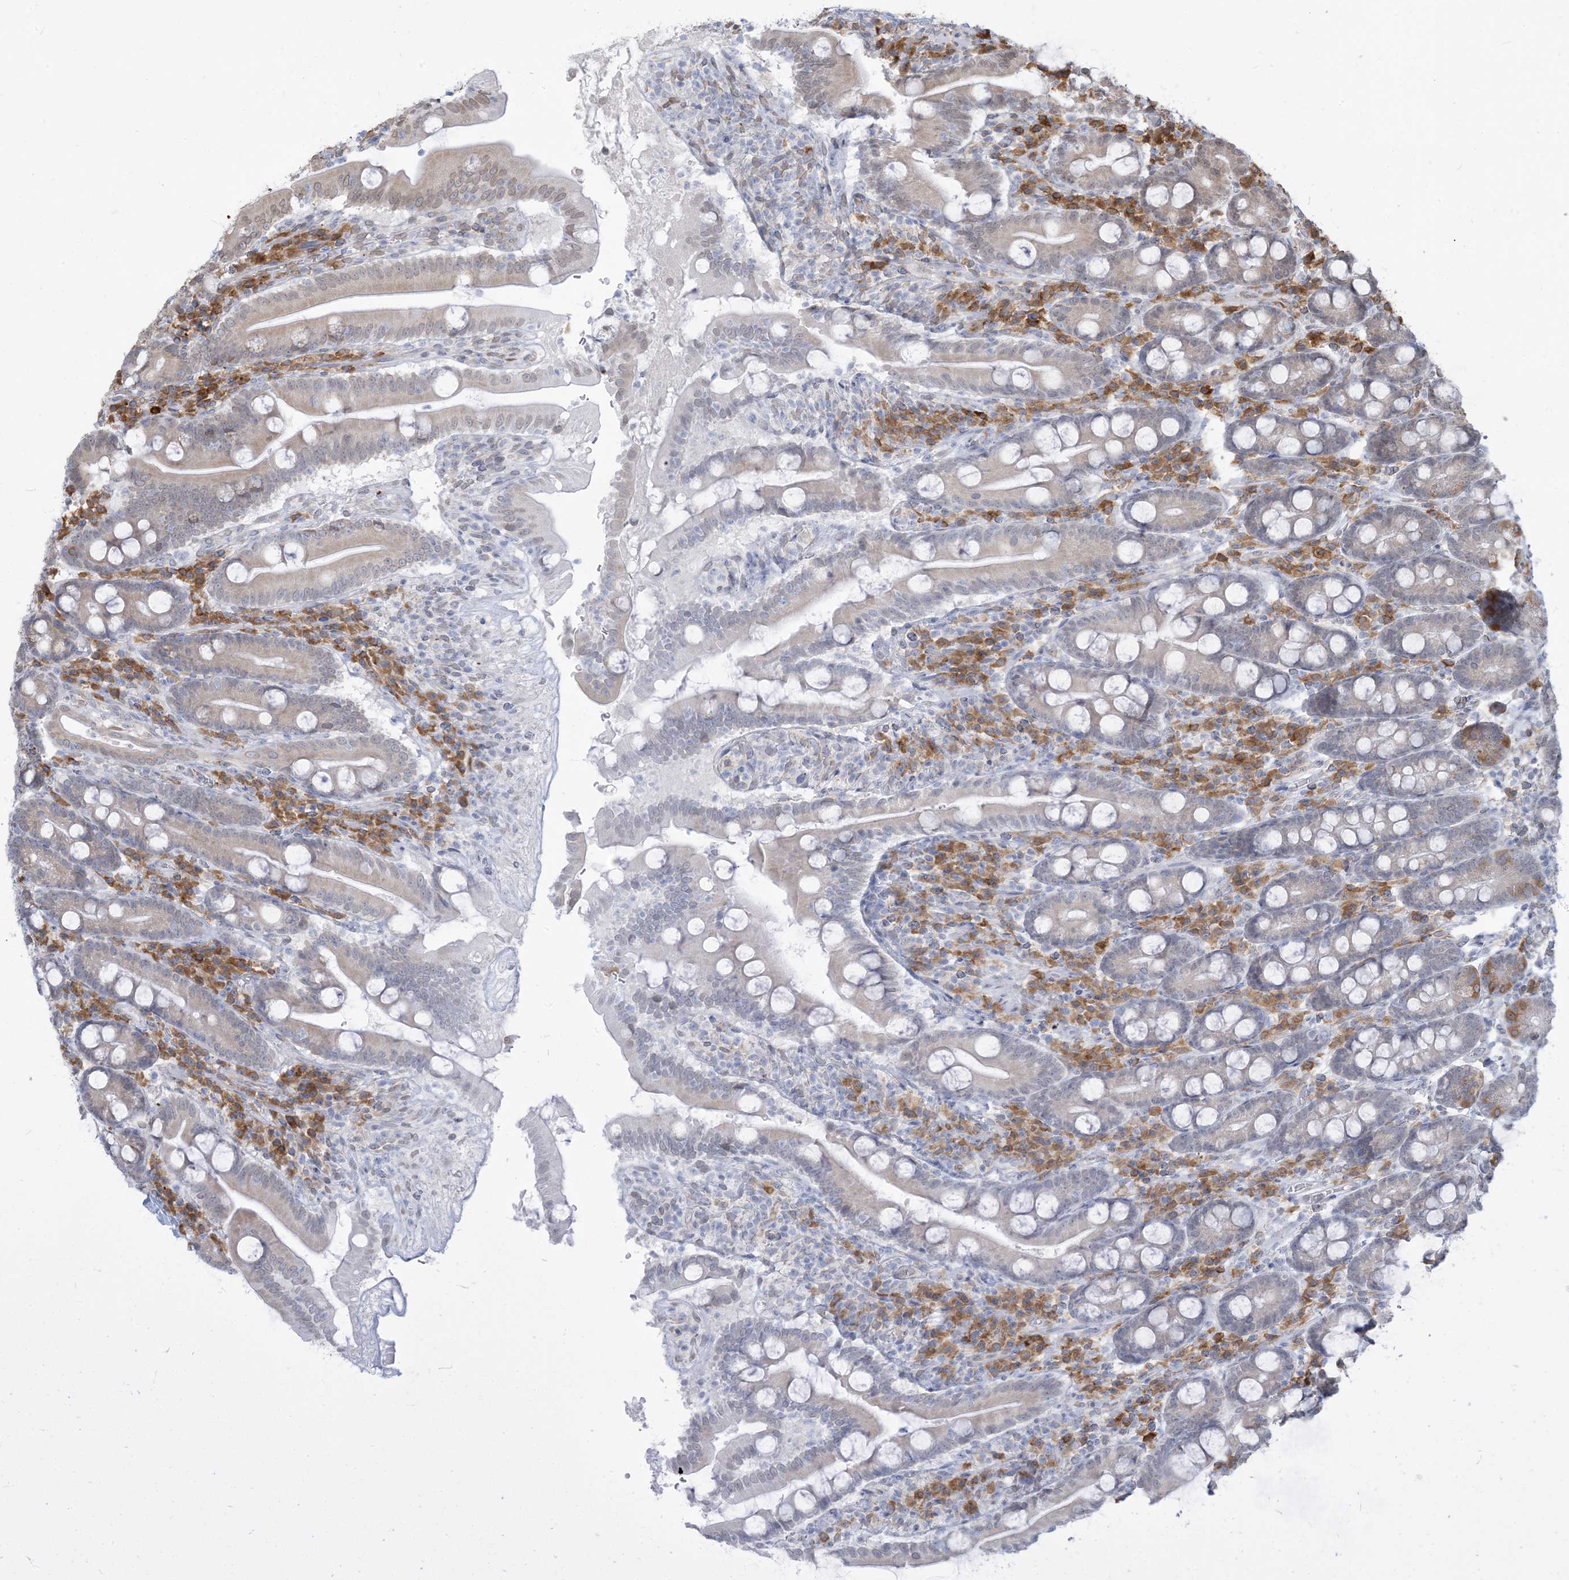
{"staining": {"intensity": "moderate", "quantity": "<25%", "location": "cytoplasmic/membranous,nuclear"}, "tissue": "duodenum", "cell_type": "Glandular cells", "image_type": "normal", "snomed": [{"axis": "morphology", "description": "Normal tissue, NOS"}, {"axis": "topography", "description": "Duodenum"}], "caption": "A photomicrograph of duodenum stained for a protein exhibits moderate cytoplasmic/membranous,nuclear brown staining in glandular cells. The staining was performed using DAB (3,3'-diaminobenzidine), with brown indicating positive protein expression. Nuclei are stained blue with hematoxylin.", "gene": "WWP1", "patient": {"sex": "male", "age": 35}}